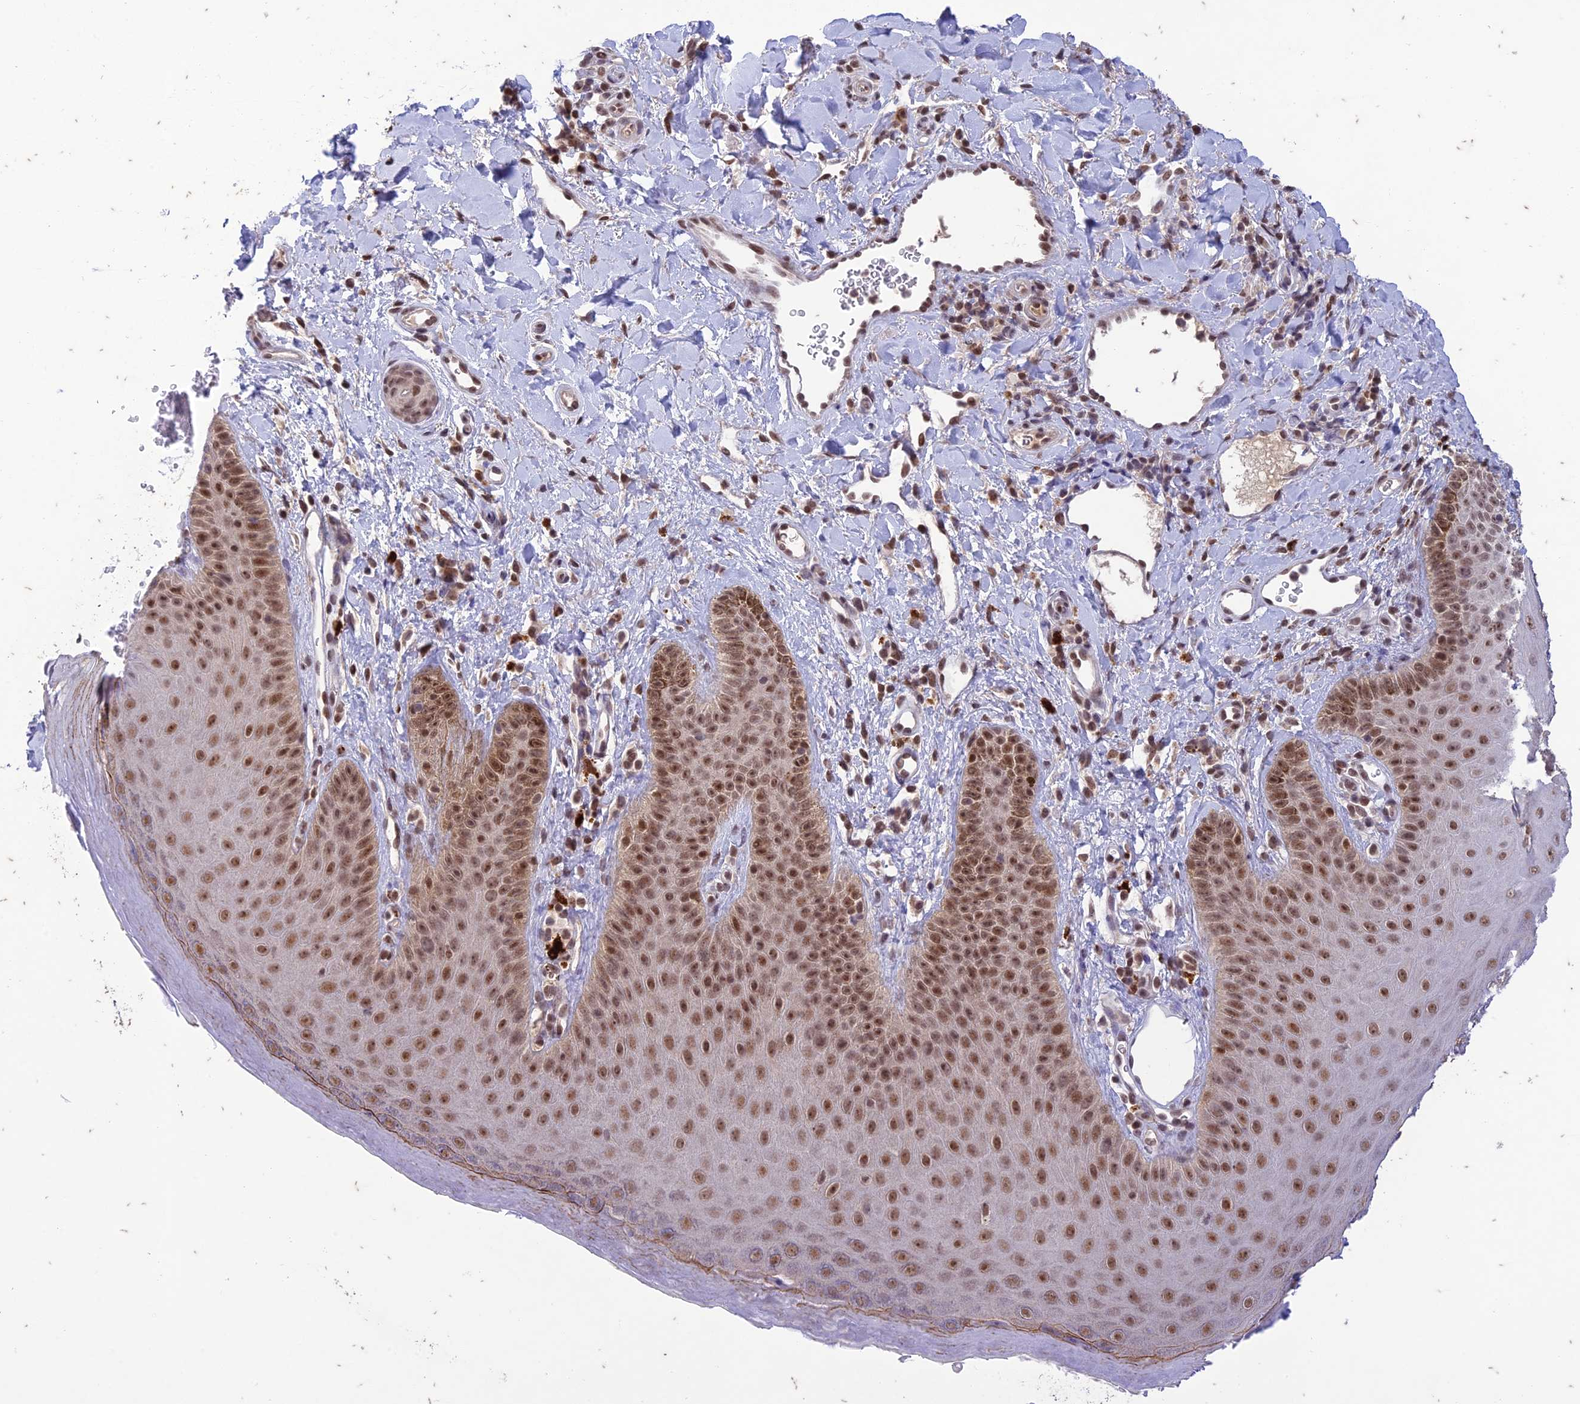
{"staining": {"intensity": "moderate", "quantity": ">75%", "location": "nuclear"}, "tissue": "skin", "cell_type": "Epidermal cells", "image_type": "normal", "snomed": [{"axis": "morphology", "description": "Normal tissue, NOS"}, {"axis": "morphology", "description": "Neoplasm, malignant, NOS"}, {"axis": "topography", "description": "Anal"}], "caption": "Immunohistochemical staining of benign skin reveals >75% levels of moderate nuclear protein expression in approximately >75% of epidermal cells.", "gene": "POP4", "patient": {"sex": "male", "age": 47}}